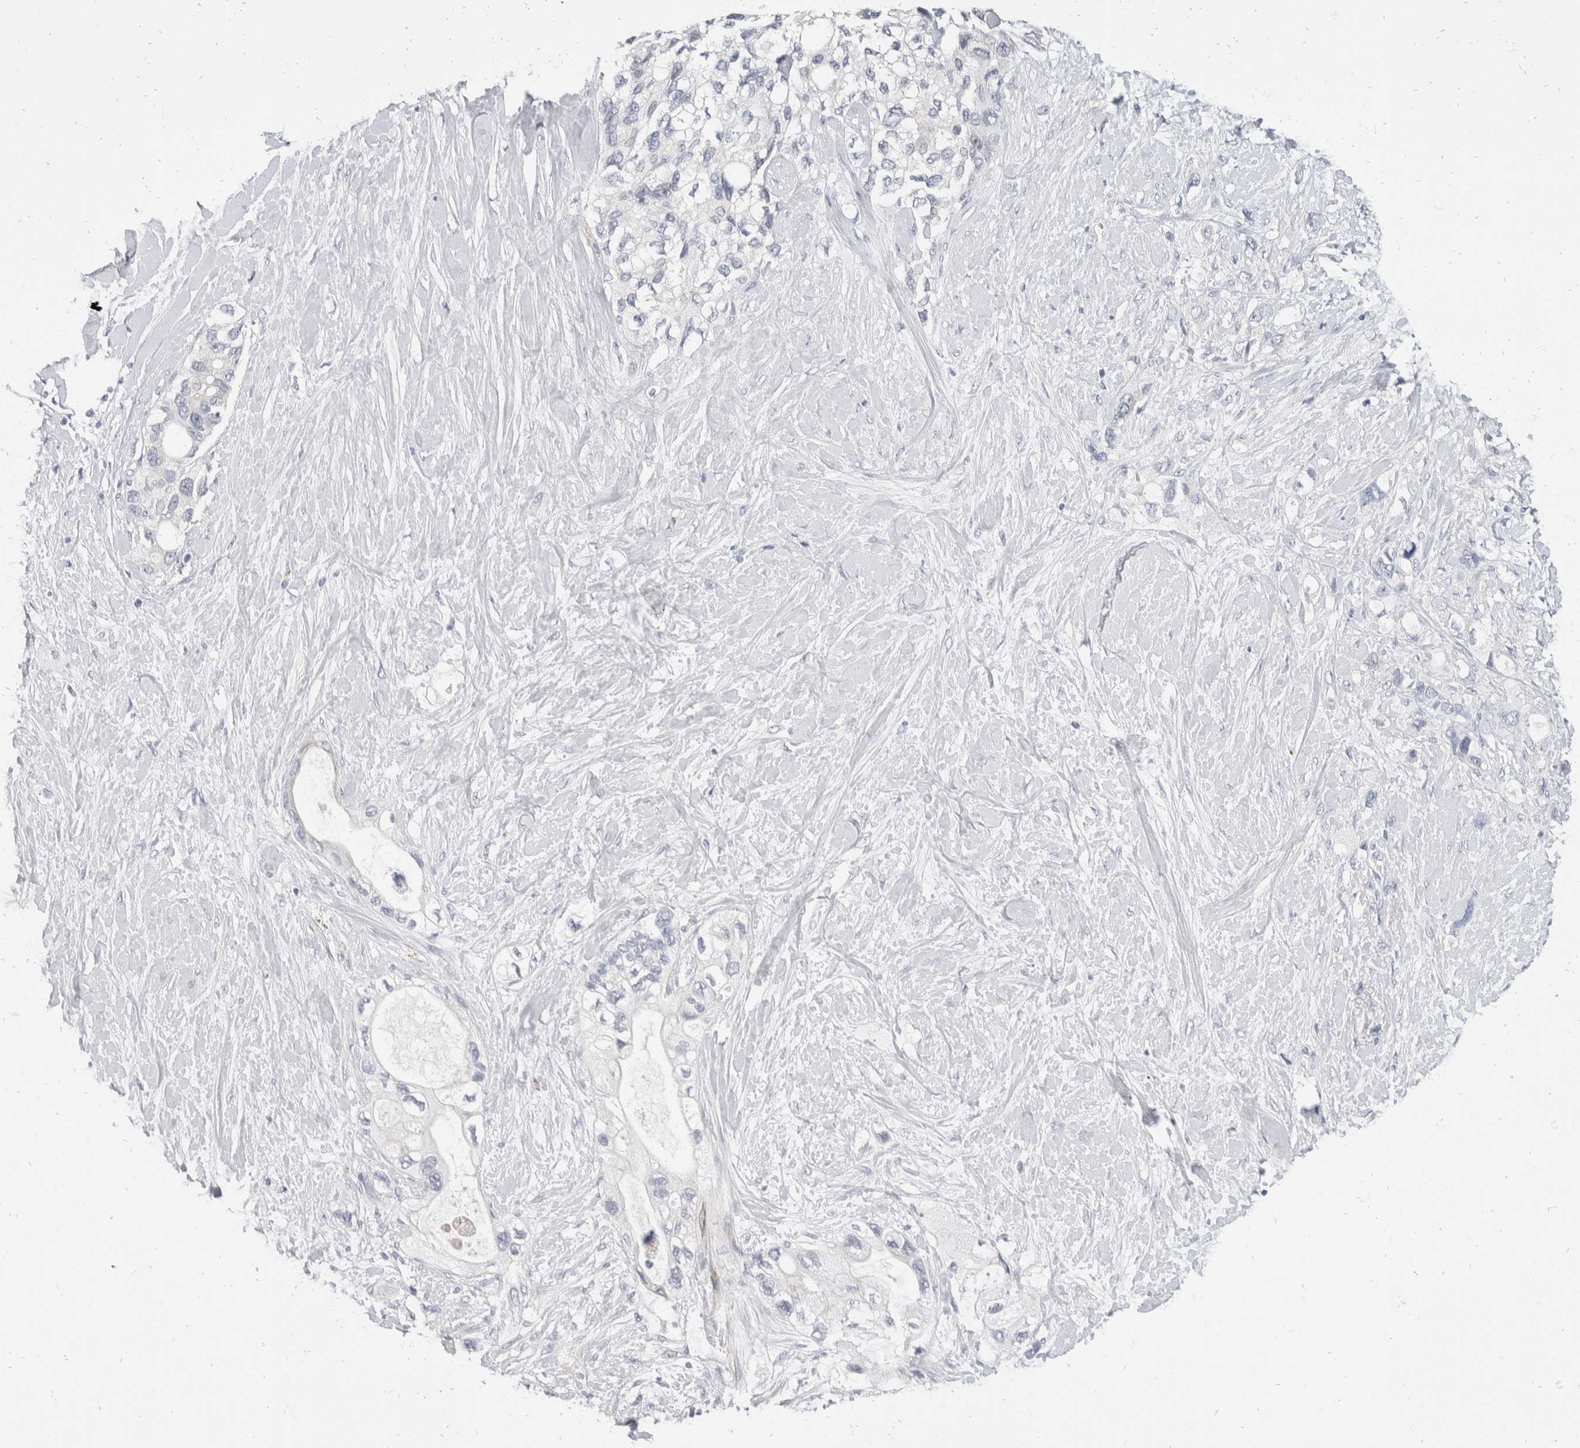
{"staining": {"intensity": "negative", "quantity": "none", "location": "none"}, "tissue": "pancreatic cancer", "cell_type": "Tumor cells", "image_type": "cancer", "snomed": [{"axis": "morphology", "description": "Adenocarcinoma, NOS"}, {"axis": "topography", "description": "Pancreas"}], "caption": "IHC histopathology image of neoplastic tissue: pancreatic adenocarcinoma stained with DAB shows no significant protein expression in tumor cells. Nuclei are stained in blue.", "gene": "CATSPERD", "patient": {"sex": "female", "age": 56}}